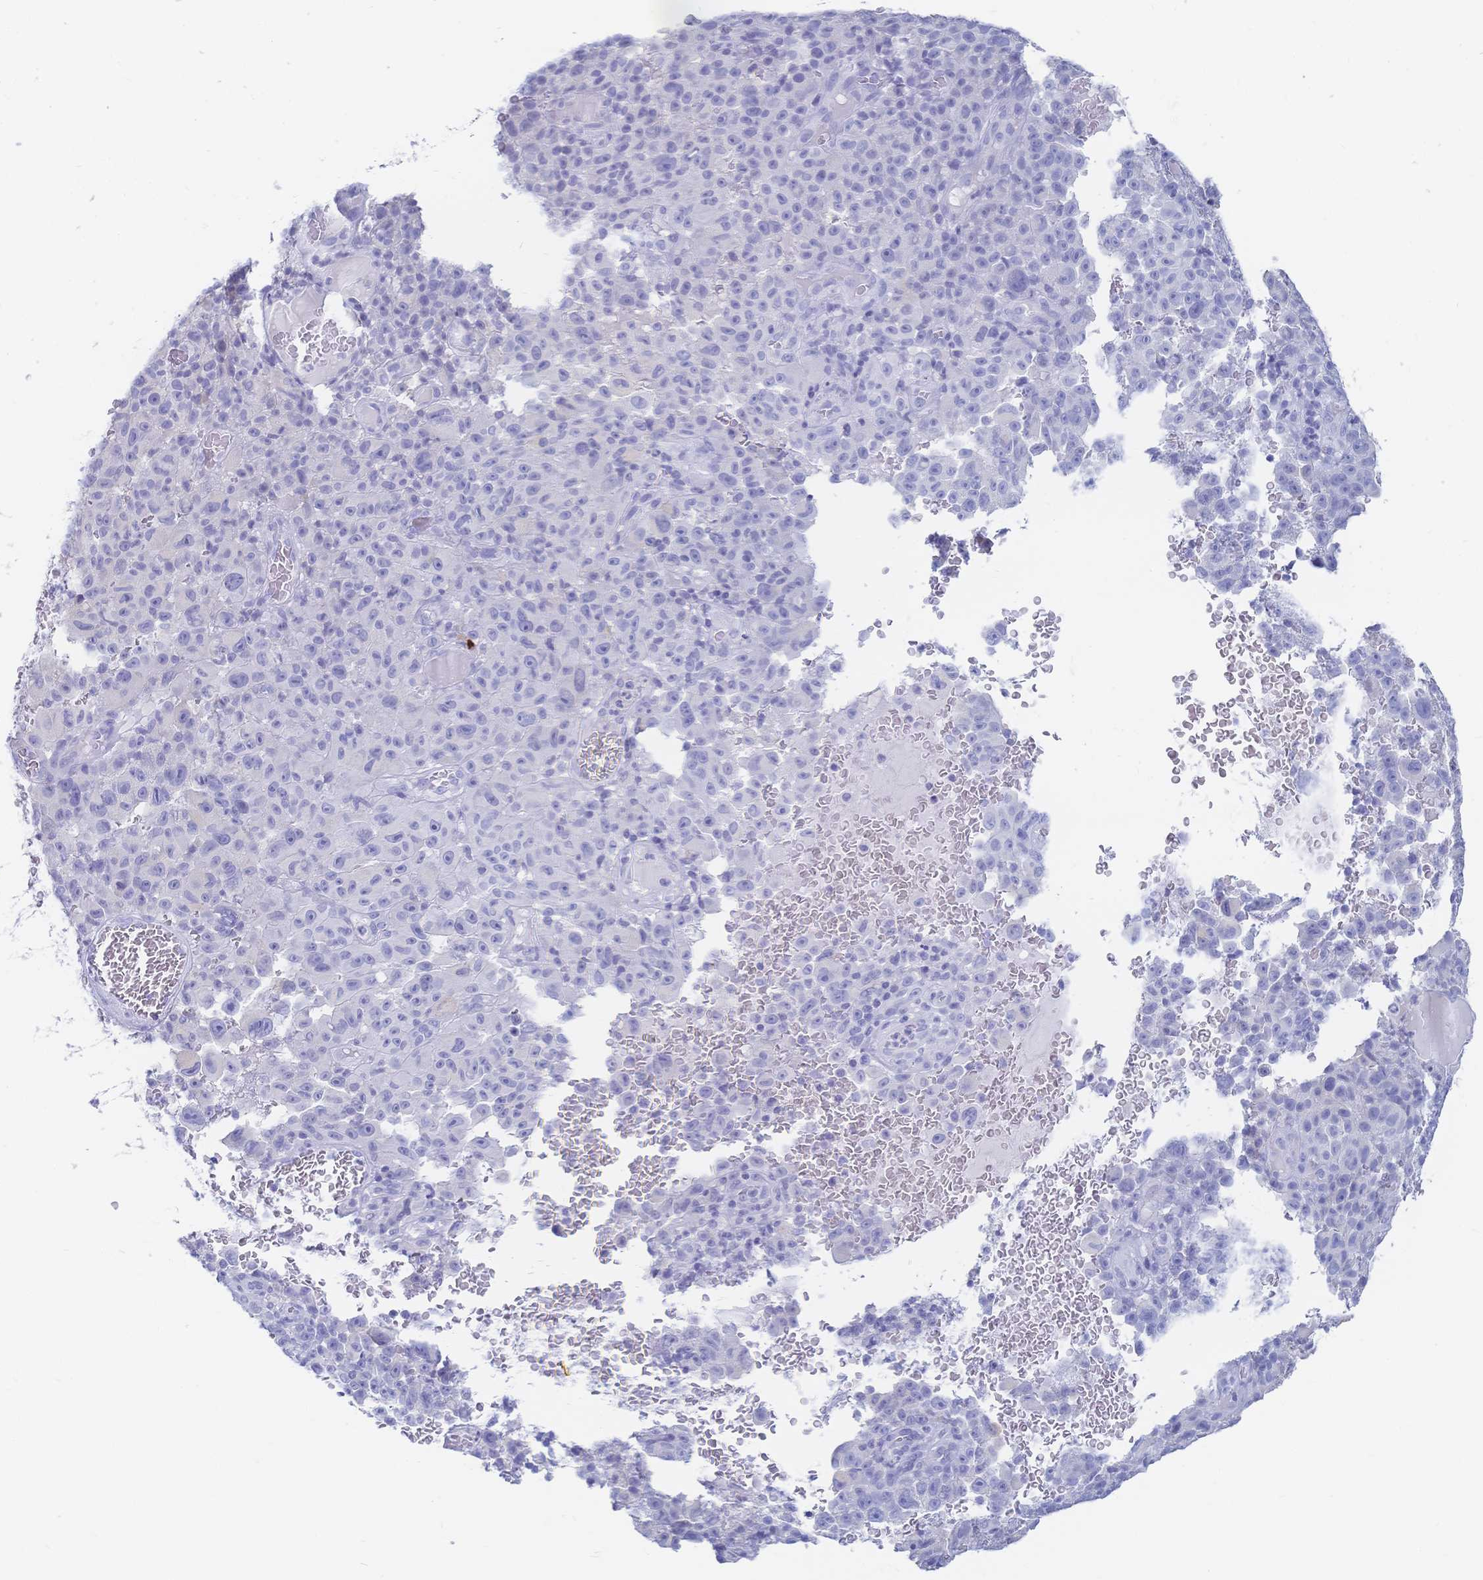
{"staining": {"intensity": "negative", "quantity": "none", "location": "none"}, "tissue": "melanoma", "cell_type": "Tumor cells", "image_type": "cancer", "snomed": [{"axis": "morphology", "description": "Malignant melanoma, NOS"}, {"axis": "topography", "description": "Skin"}], "caption": "Human melanoma stained for a protein using IHC demonstrates no expression in tumor cells.", "gene": "IL2RB", "patient": {"sex": "female", "age": 82}}